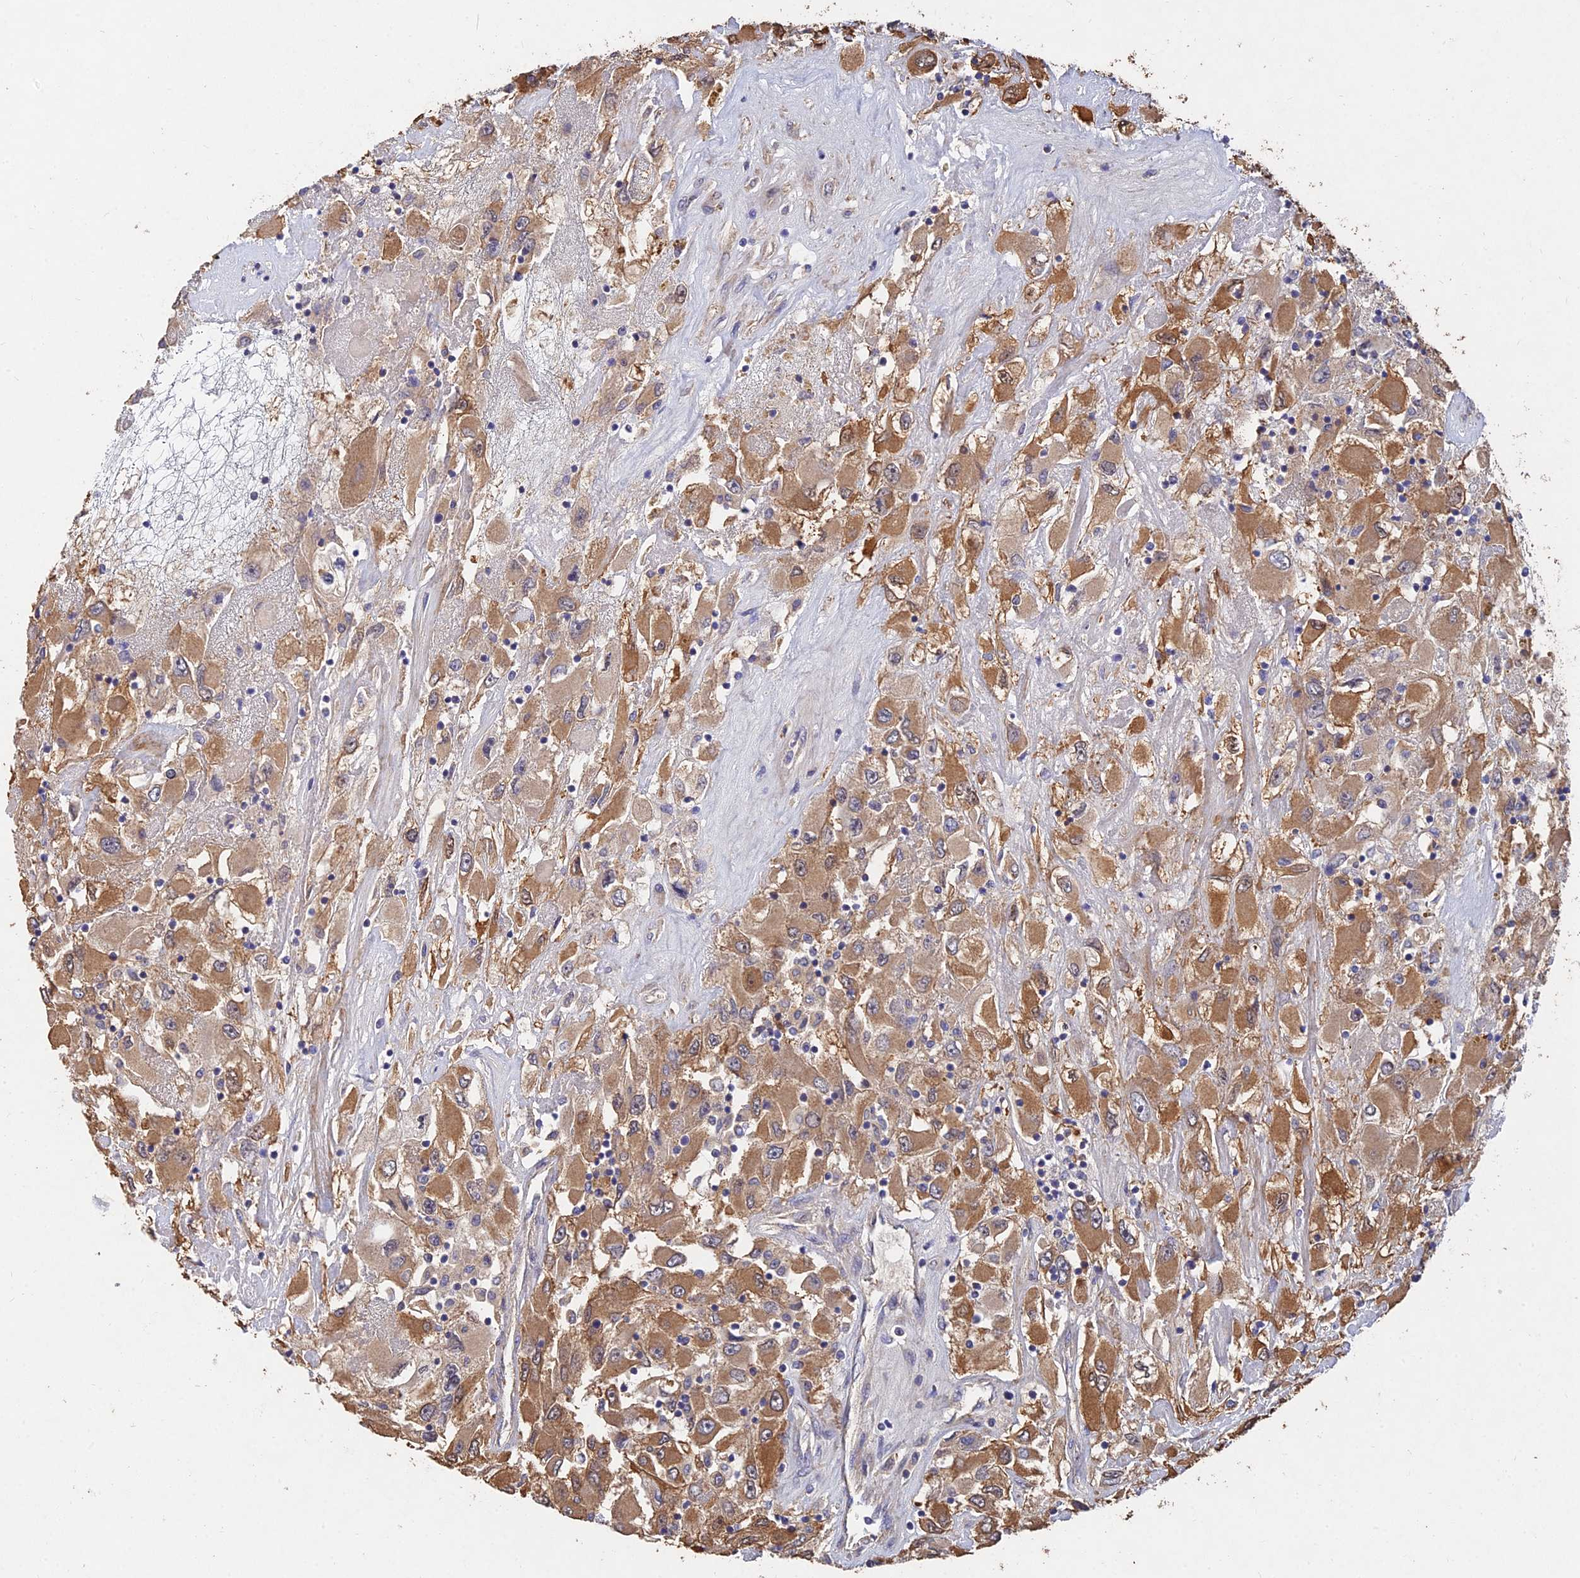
{"staining": {"intensity": "moderate", "quantity": ">75%", "location": "cytoplasmic/membranous"}, "tissue": "renal cancer", "cell_type": "Tumor cells", "image_type": "cancer", "snomed": [{"axis": "morphology", "description": "Adenocarcinoma, NOS"}, {"axis": "topography", "description": "Kidney"}], "caption": "This histopathology image exhibits renal cancer (adenocarcinoma) stained with immunohistochemistry (IHC) to label a protein in brown. The cytoplasmic/membranous of tumor cells show moderate positivity for the protein. Nuclei are counter-stained blue.", "gene": "SLC38A11", "patient": {"sex": "female", "age": 52}}